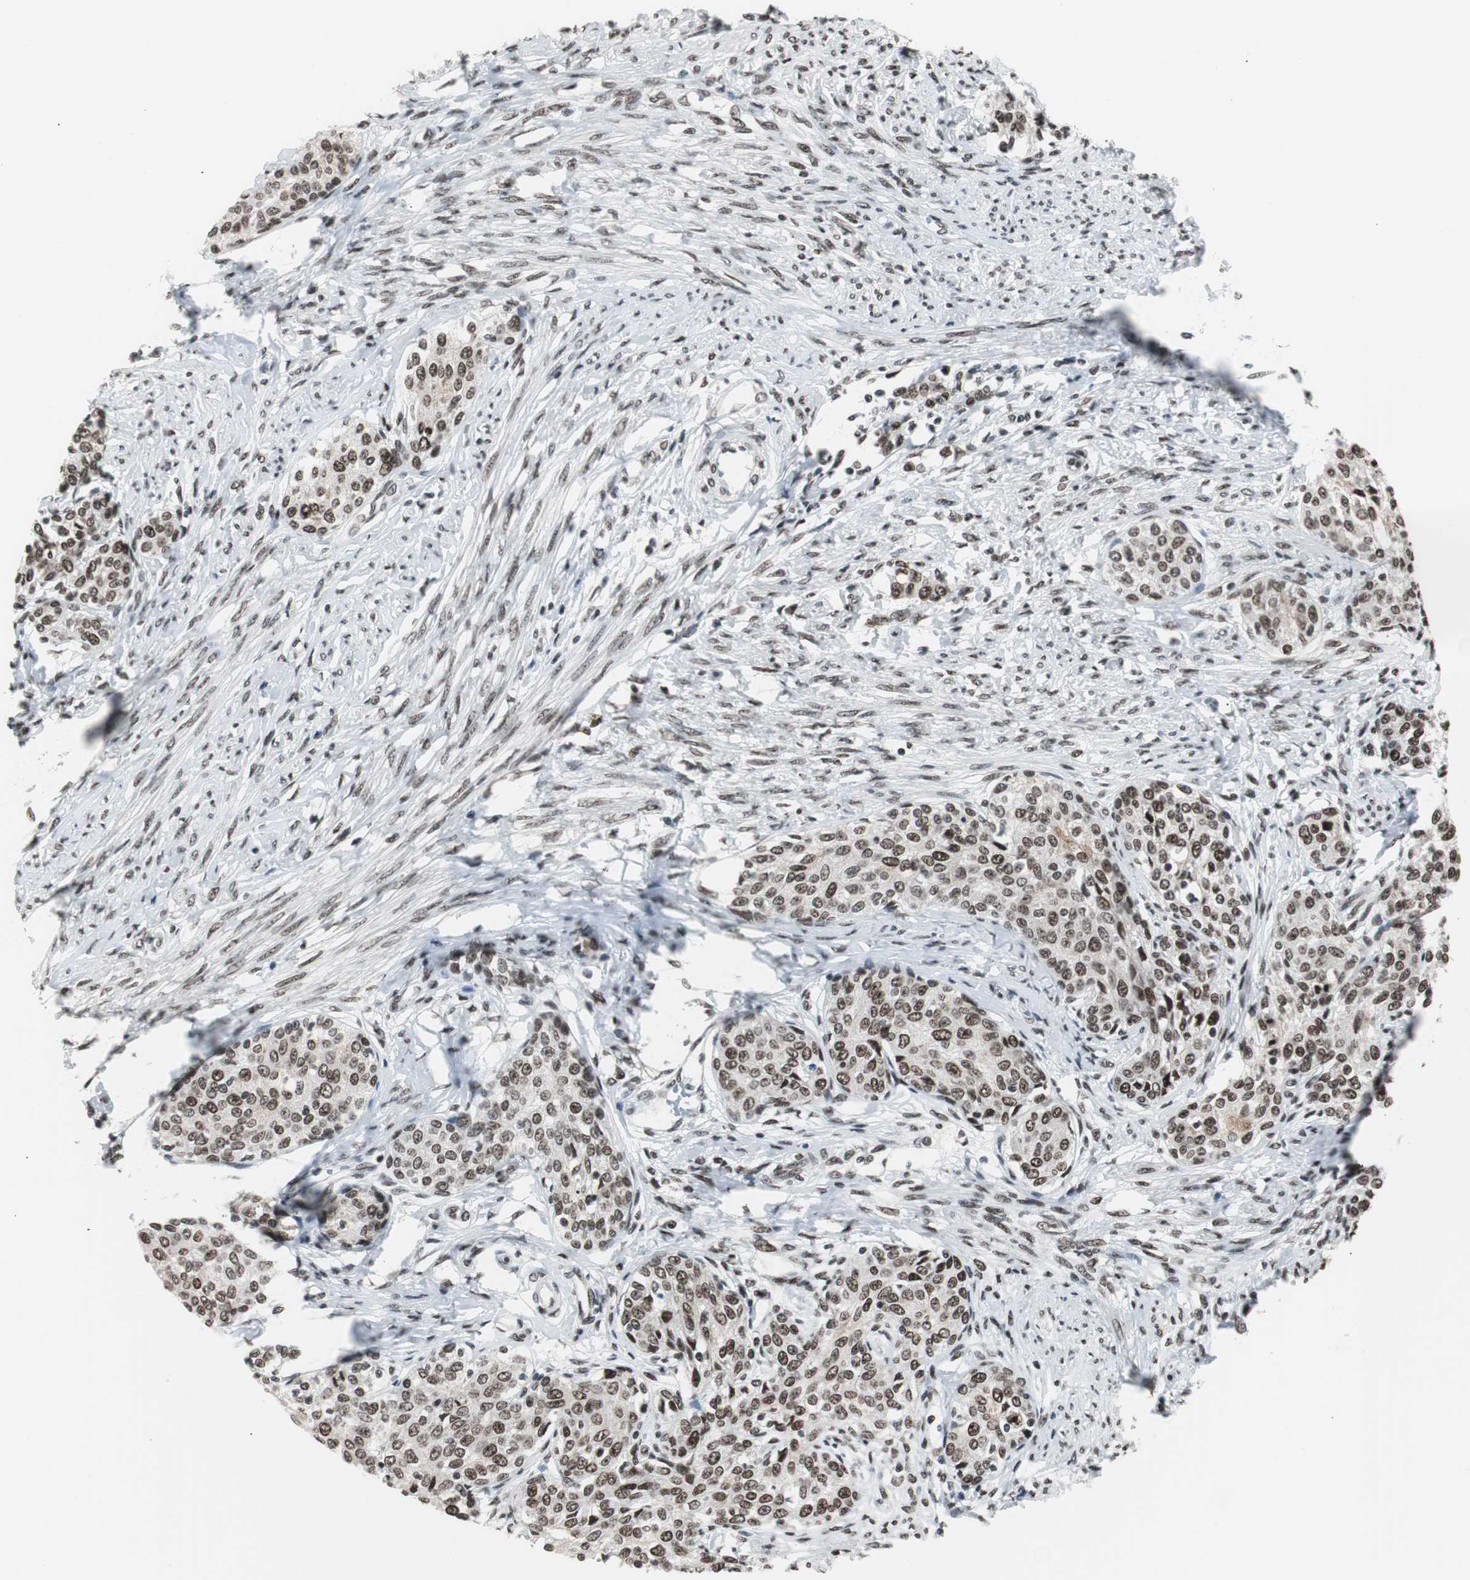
{"staining": {"intensity": "moderate", "quantity": ">75%", "location": "nuclear"}, "tissue": "cervical cancer", "cell_type": "Tumor cells", "image_type": "cancer", "snomed": [{"axis": "morphology", "description": "Squamous cell carcinoma, NOS"}, {"axis": "morphology", "description": "Adenocarcinoma, NOS"}, {"axis": "topography", "description": "Cervix"}], "caption": "Tumor cells display moderate nuclear staining in about >75% of cells in cervical cancer (adenocarcinoma).", "gene": "XRCC1", "patient": {"sex": "female", "age": 52}}